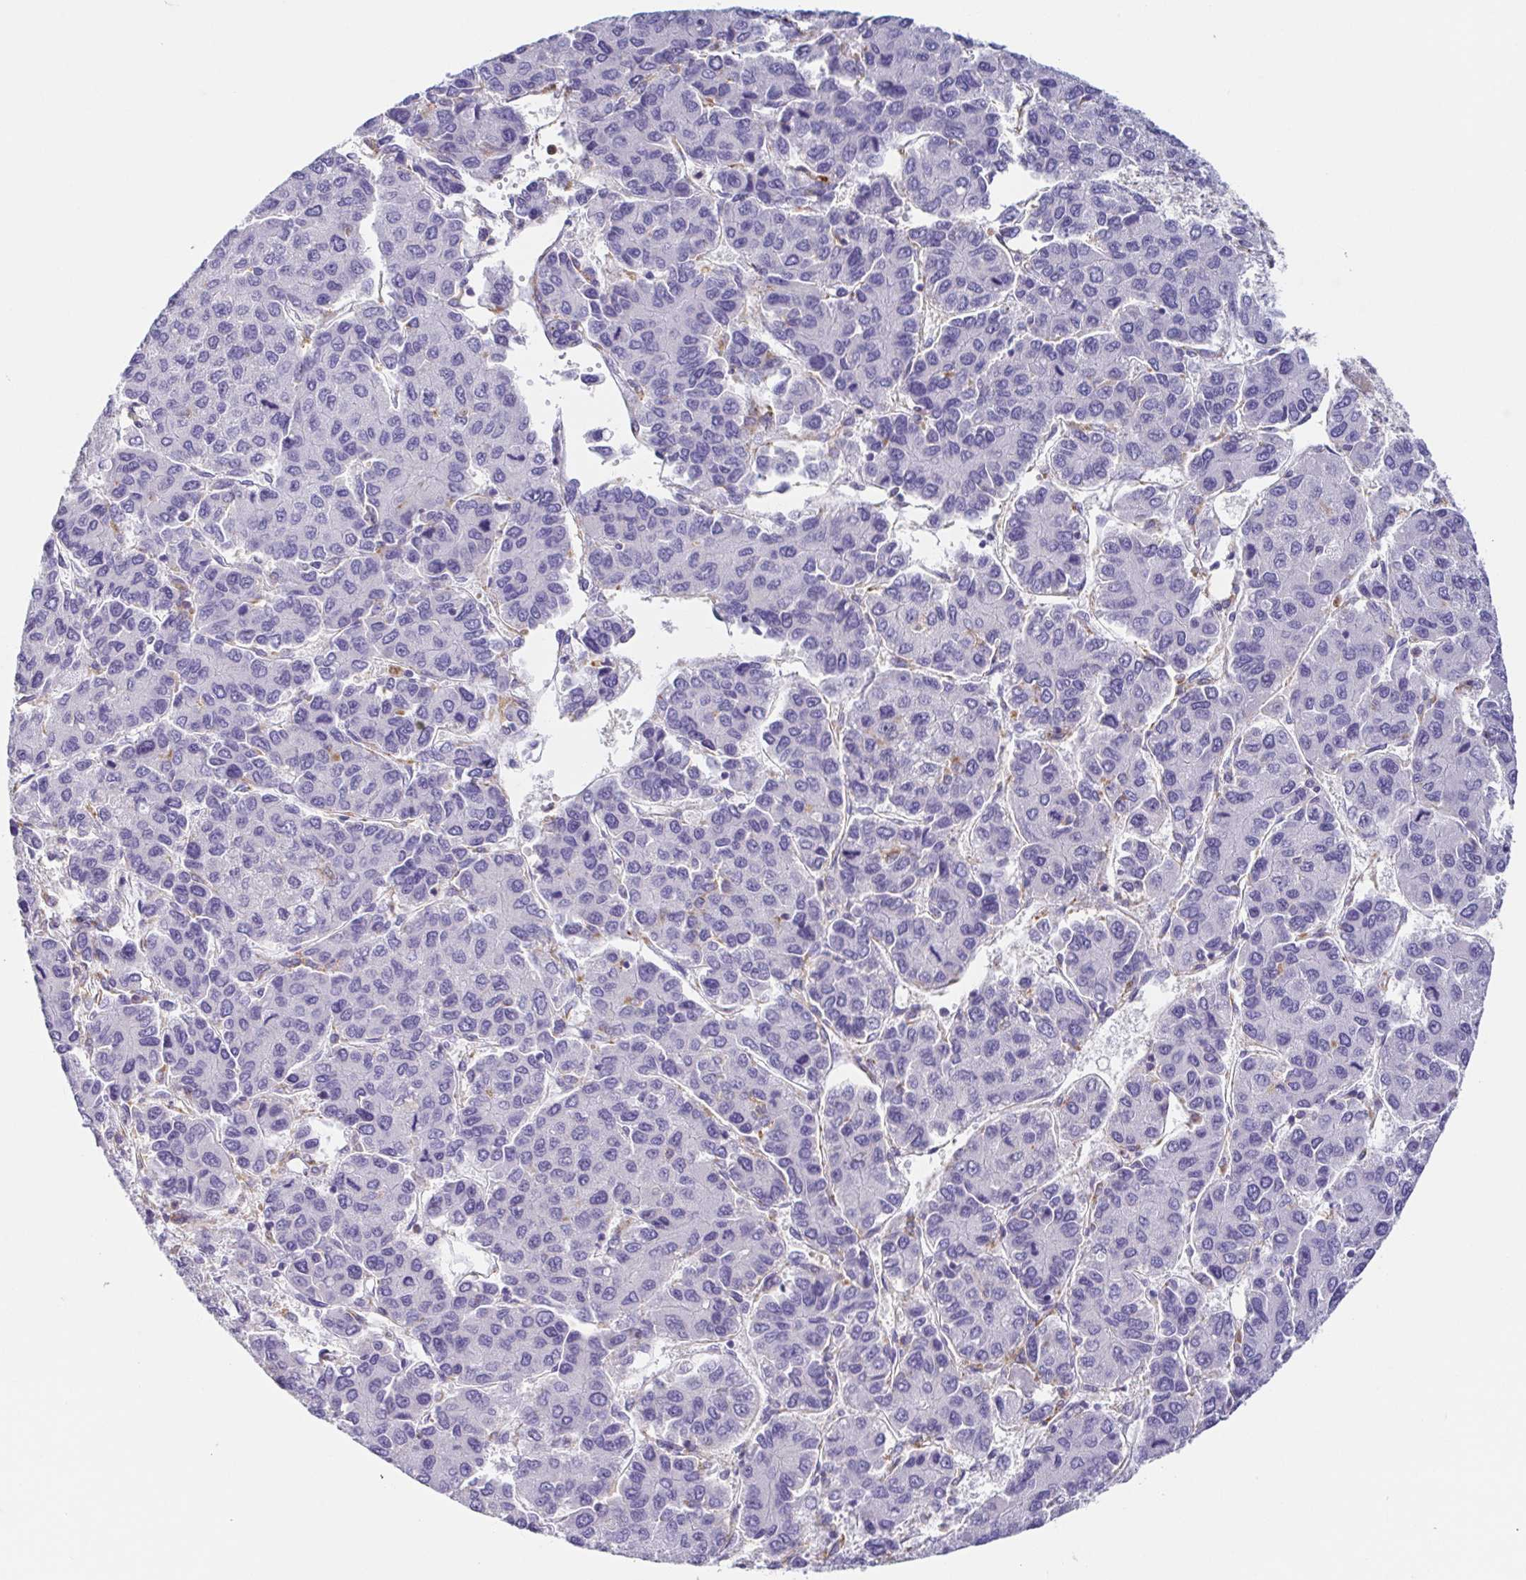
{"staining": {"intensity": "negative", "quantity": "none", "location": "none"}, "tissue": "liver cancer", "cell_type": "Tumor cells", "image_type": "cancer", "snomed": [{"axis": "morphology", "description": "Carcinoma, Hepatocellular, NOS"}, {"axis": "topography", "description": "Liver"}], "caption": "Liver hepatocellular carcinoma stained for a protein using immunohistochemistry (IHC) demonstrates no positivity tumor cells.", "gene": "ATP6V1G2", "patient": {"sex": "female", "age": 66}}